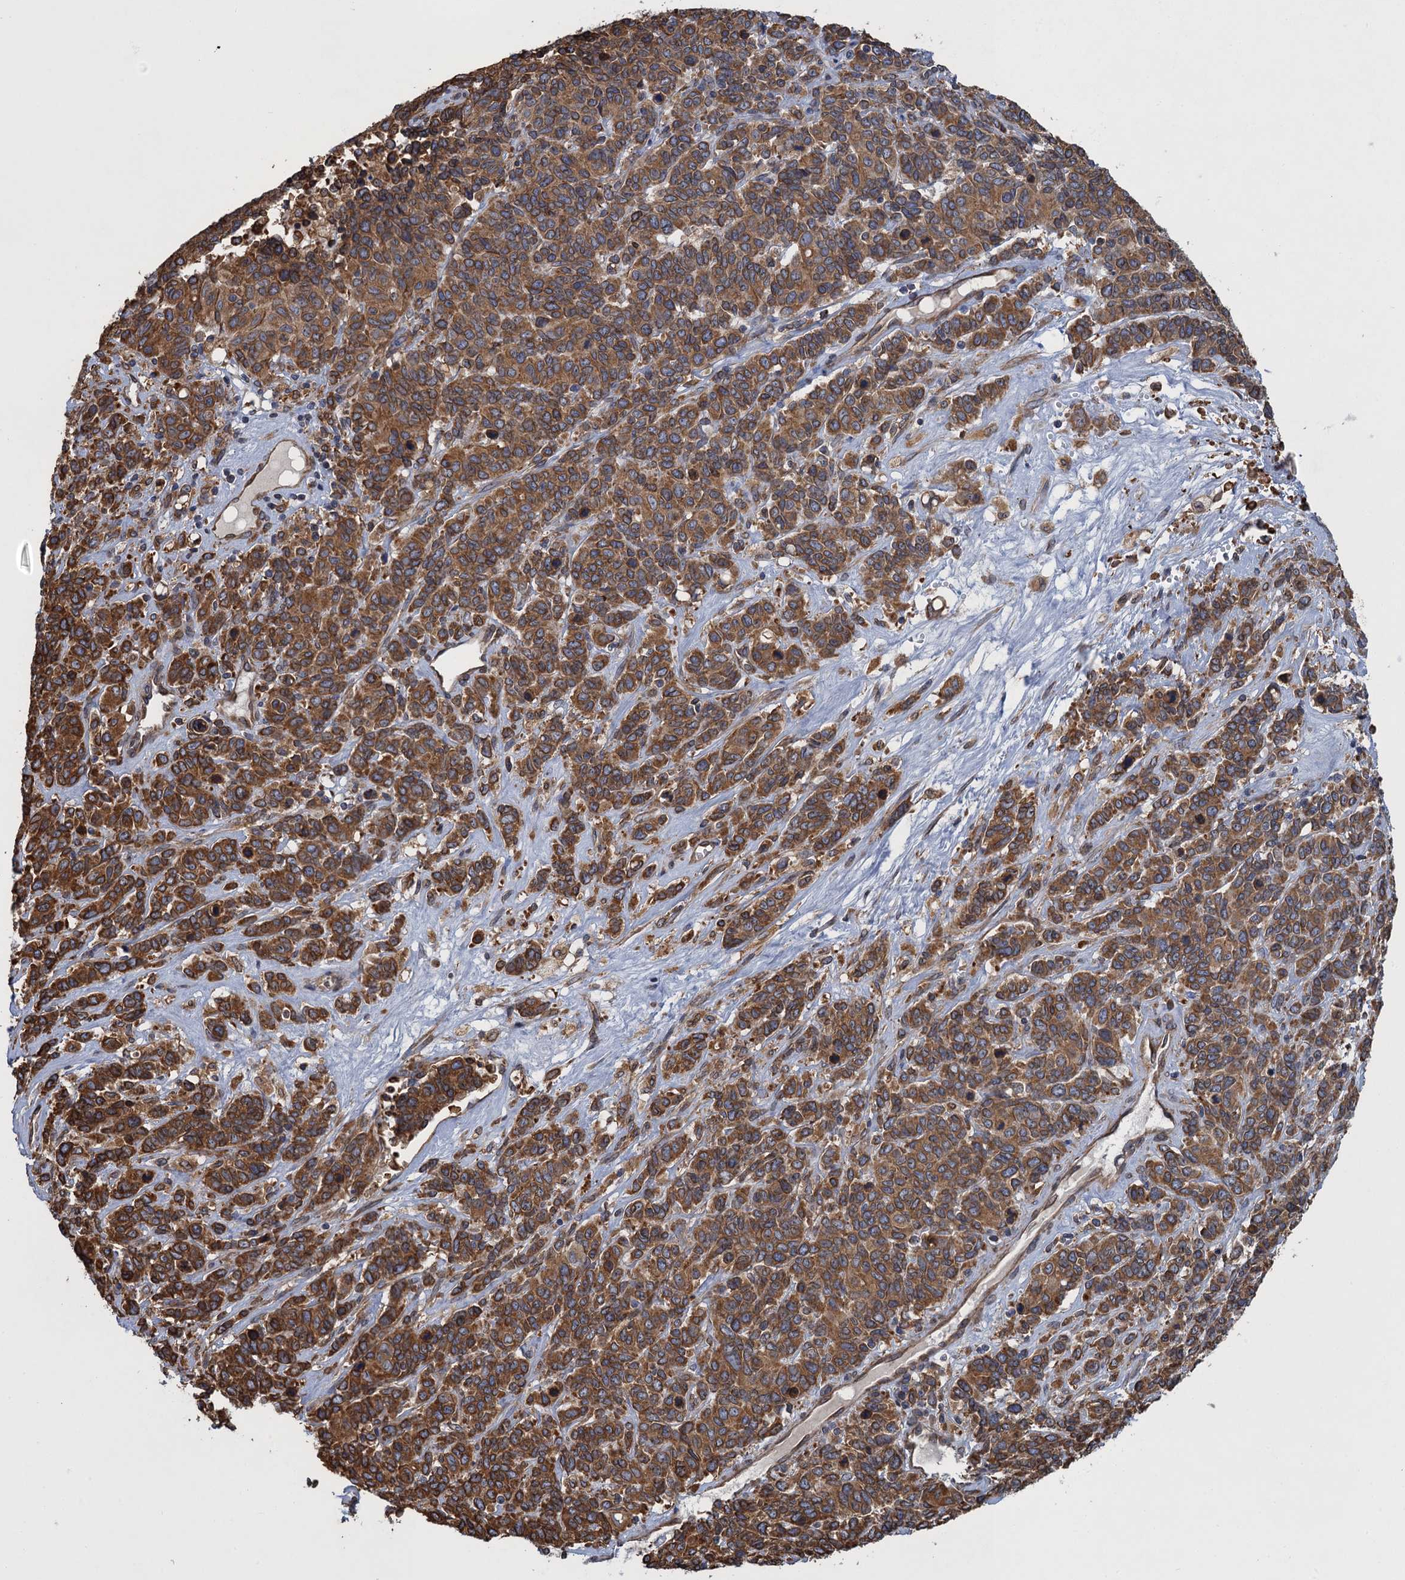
{"staining": {"intensity": "moderate", "quantity": ">75%", "location": "cytoplasmic/membranous"}, "tissue": "cervical cancer", "cell_type": "Tumor cells", "image_type": "cancer", "snomed": [{"axis": "morphology", "description": "Squamous cell carcinoma, NOS"}, {"axis": "topography", "description": "Cervix"}], "caption": "Squamous cell carcinoma (cervical) tissue exhibits moderate cytoplasmic/membranous staining in about >75% of tumor cells, visualized by immunohistochemistry.", "gene": "ARMC5", "patient": {"sex": "female", "age": 60}}